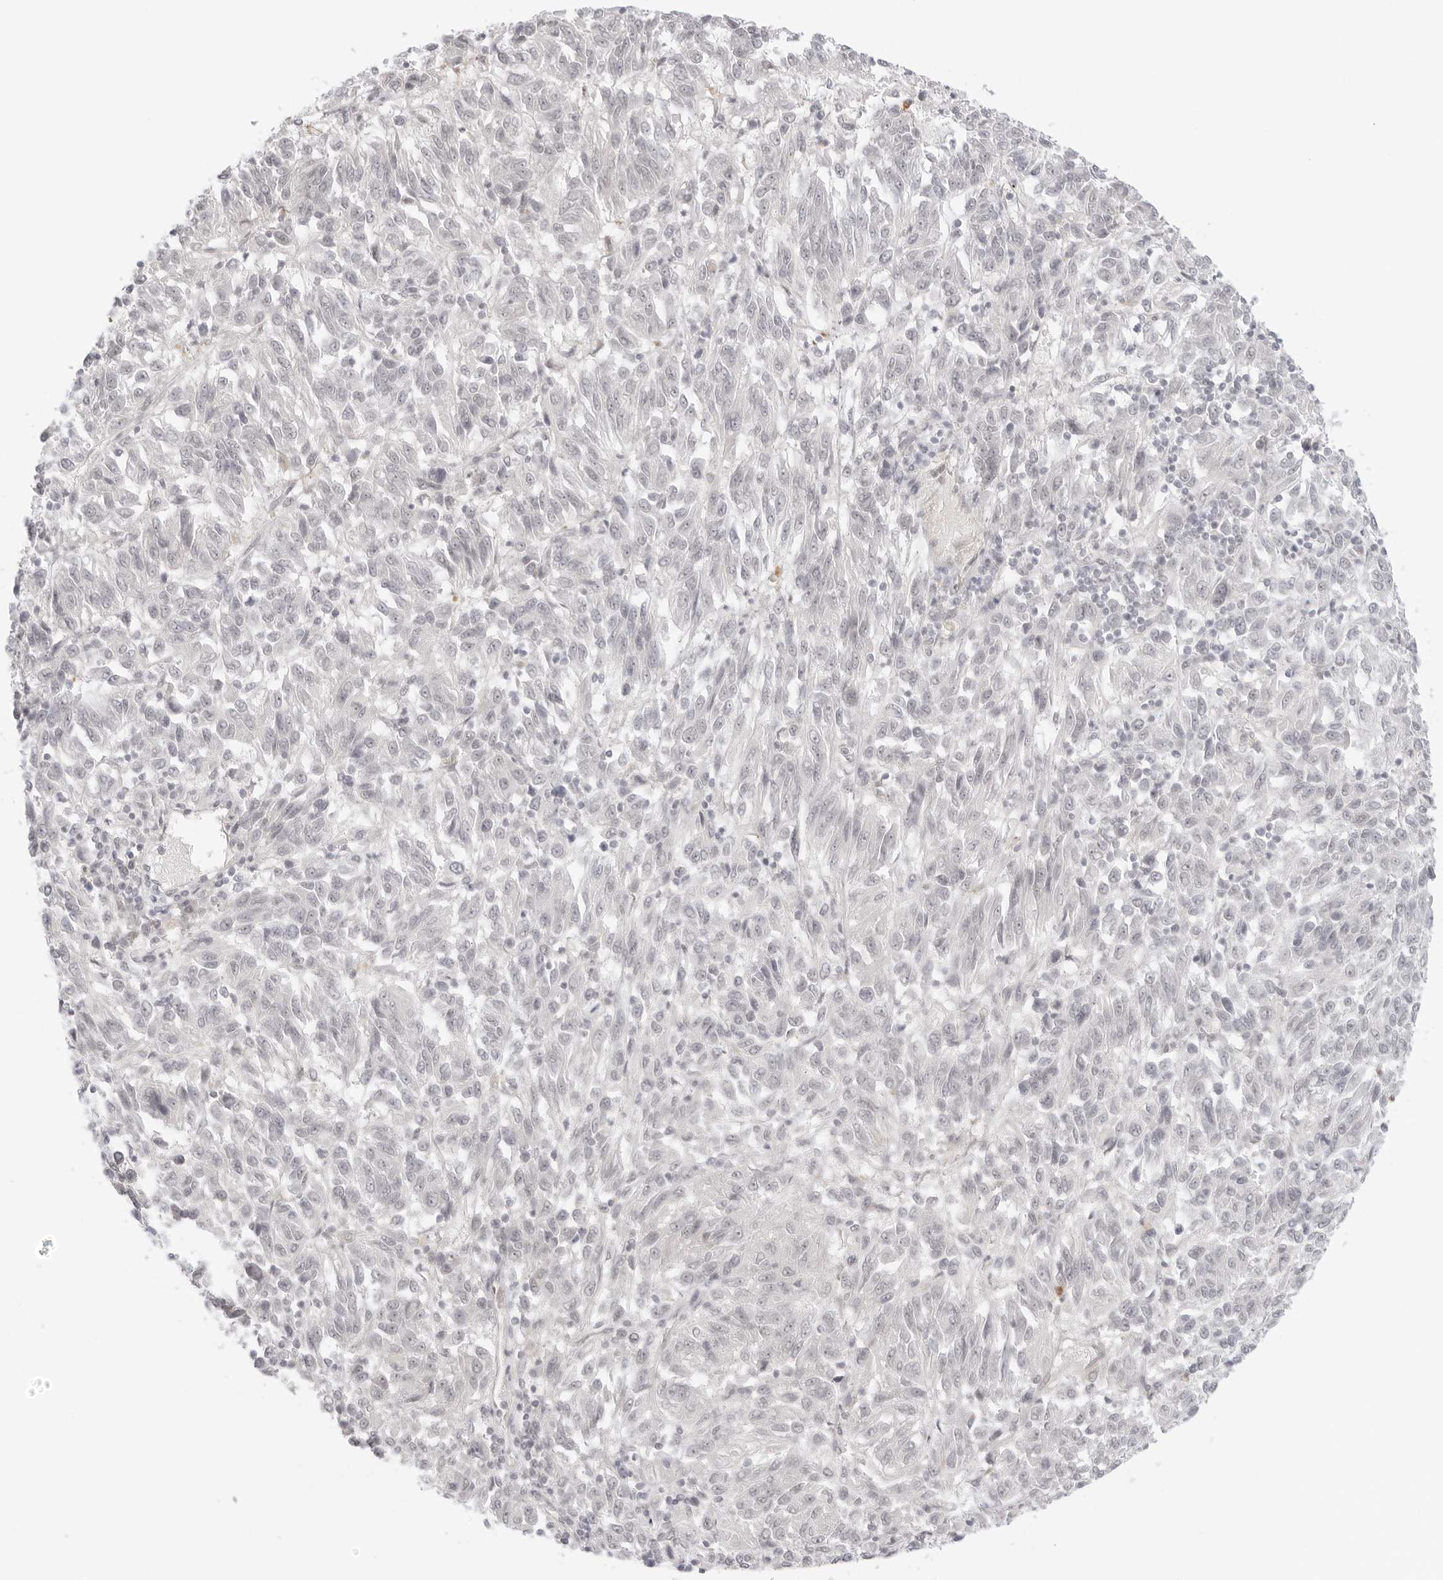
{"staining": {"intensity": "negative", "quantity": "none", "location": "none"}, "tissue": "melanoma", "cell_type": "Tumor cells", "image_type": "cancer", "snomed": [{"axis": "morphology", "description": "Malignant melanoma, Metastatic site"}, {"axis": "topography", "description": "Lung"}], "caption": "Melanoma was stained to show a protein in brown. There is no significant expression in tumor cells.", "gene": "MED18", "patient": {"sex": "male", "age": 64}}